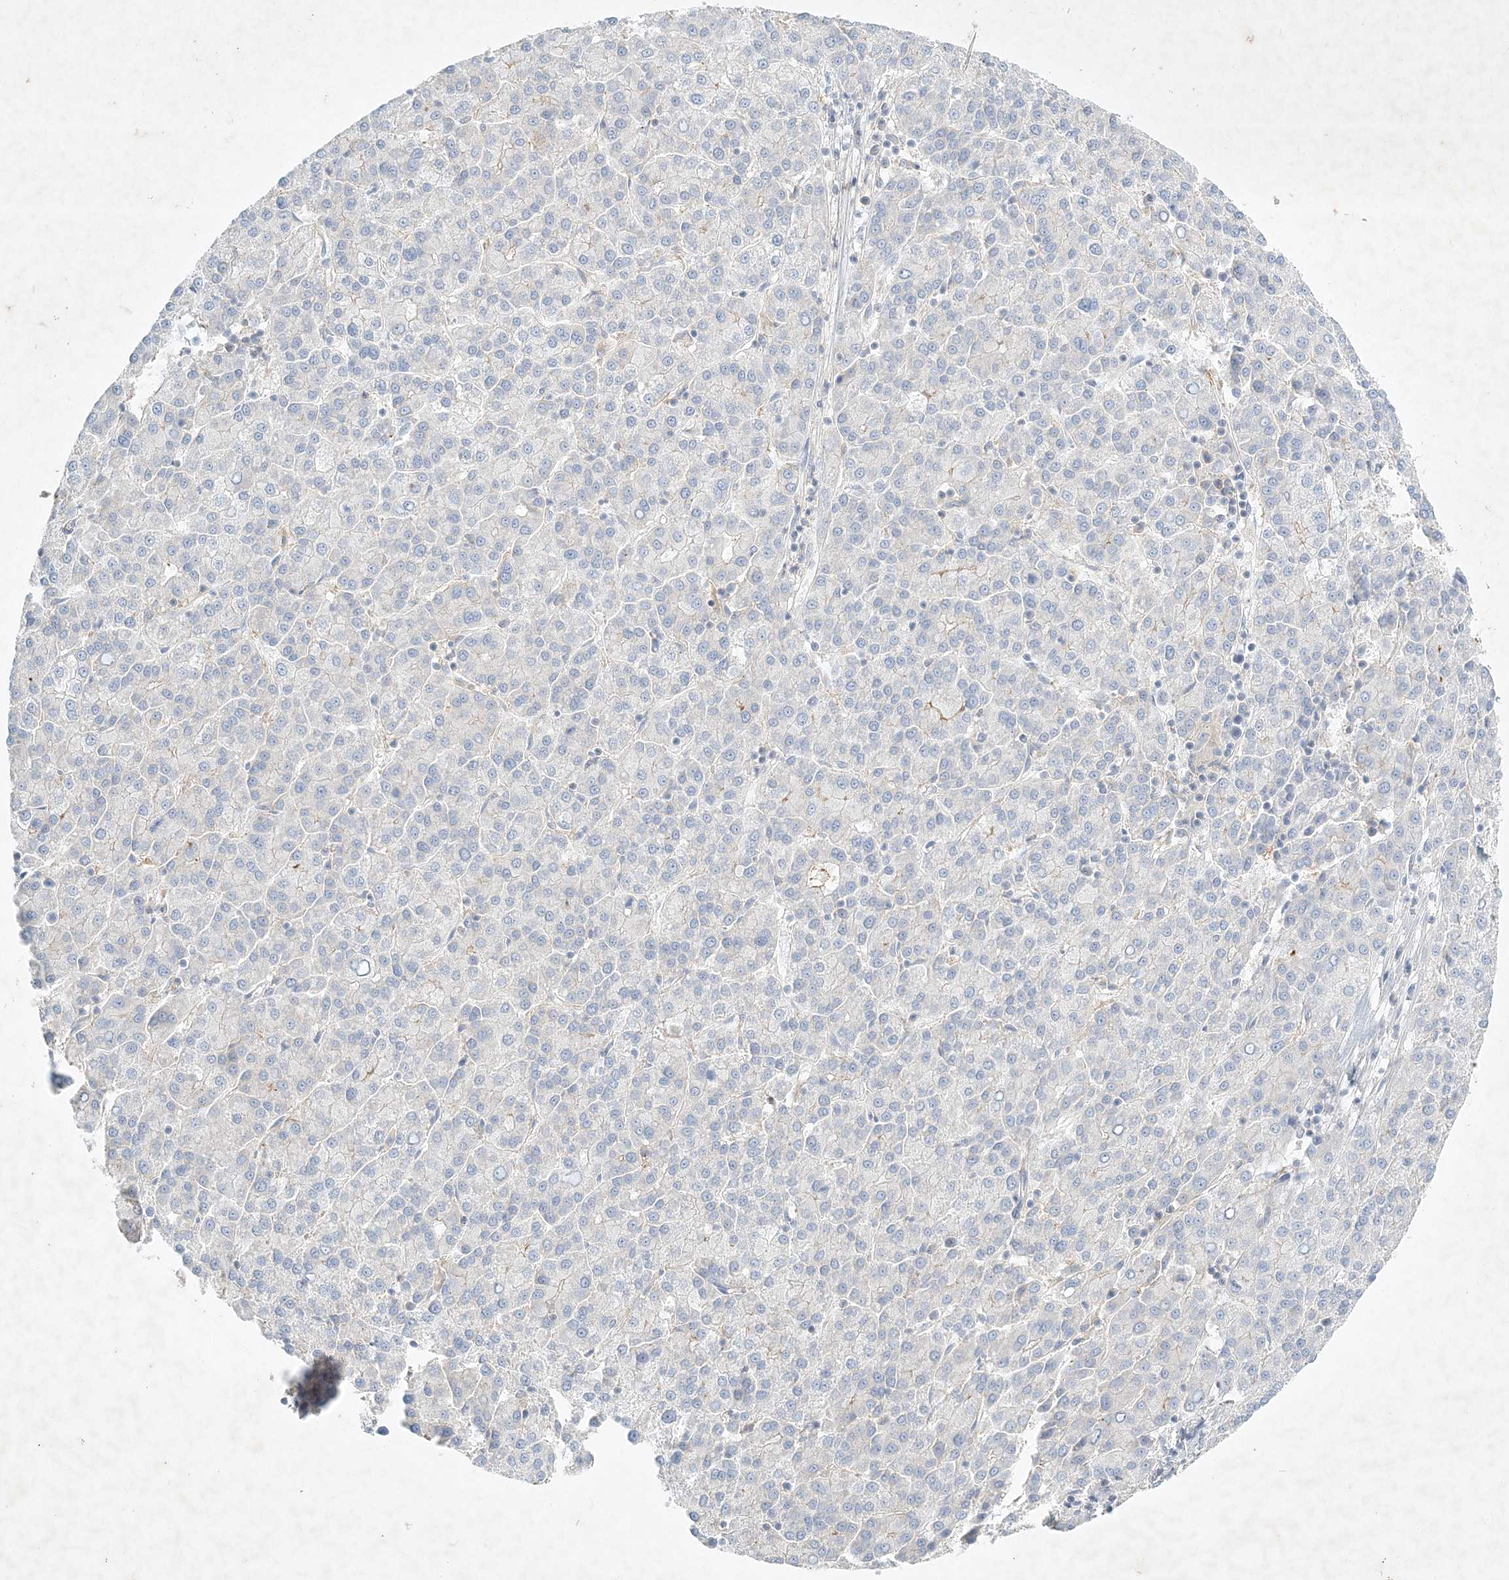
{"staining": {"intensity": "negative", "quantity": "none", "location": "none"}, "tissue": "liver cancer", "cell_type": "Tumor cells", "image_type": "cancer", "snomed": [{"axis": "morphology", "description": "Carcinoma, Hepatocellular, NOS"}, {"axis": "topography", "description": "Liver"}], "caption": "Photomicrograph shows no significant protein expression in tumor cells of hepatocellular carcinoma (liver).", "gene": "STK11IP", "patient": {"sex": "female", "age": 58}}